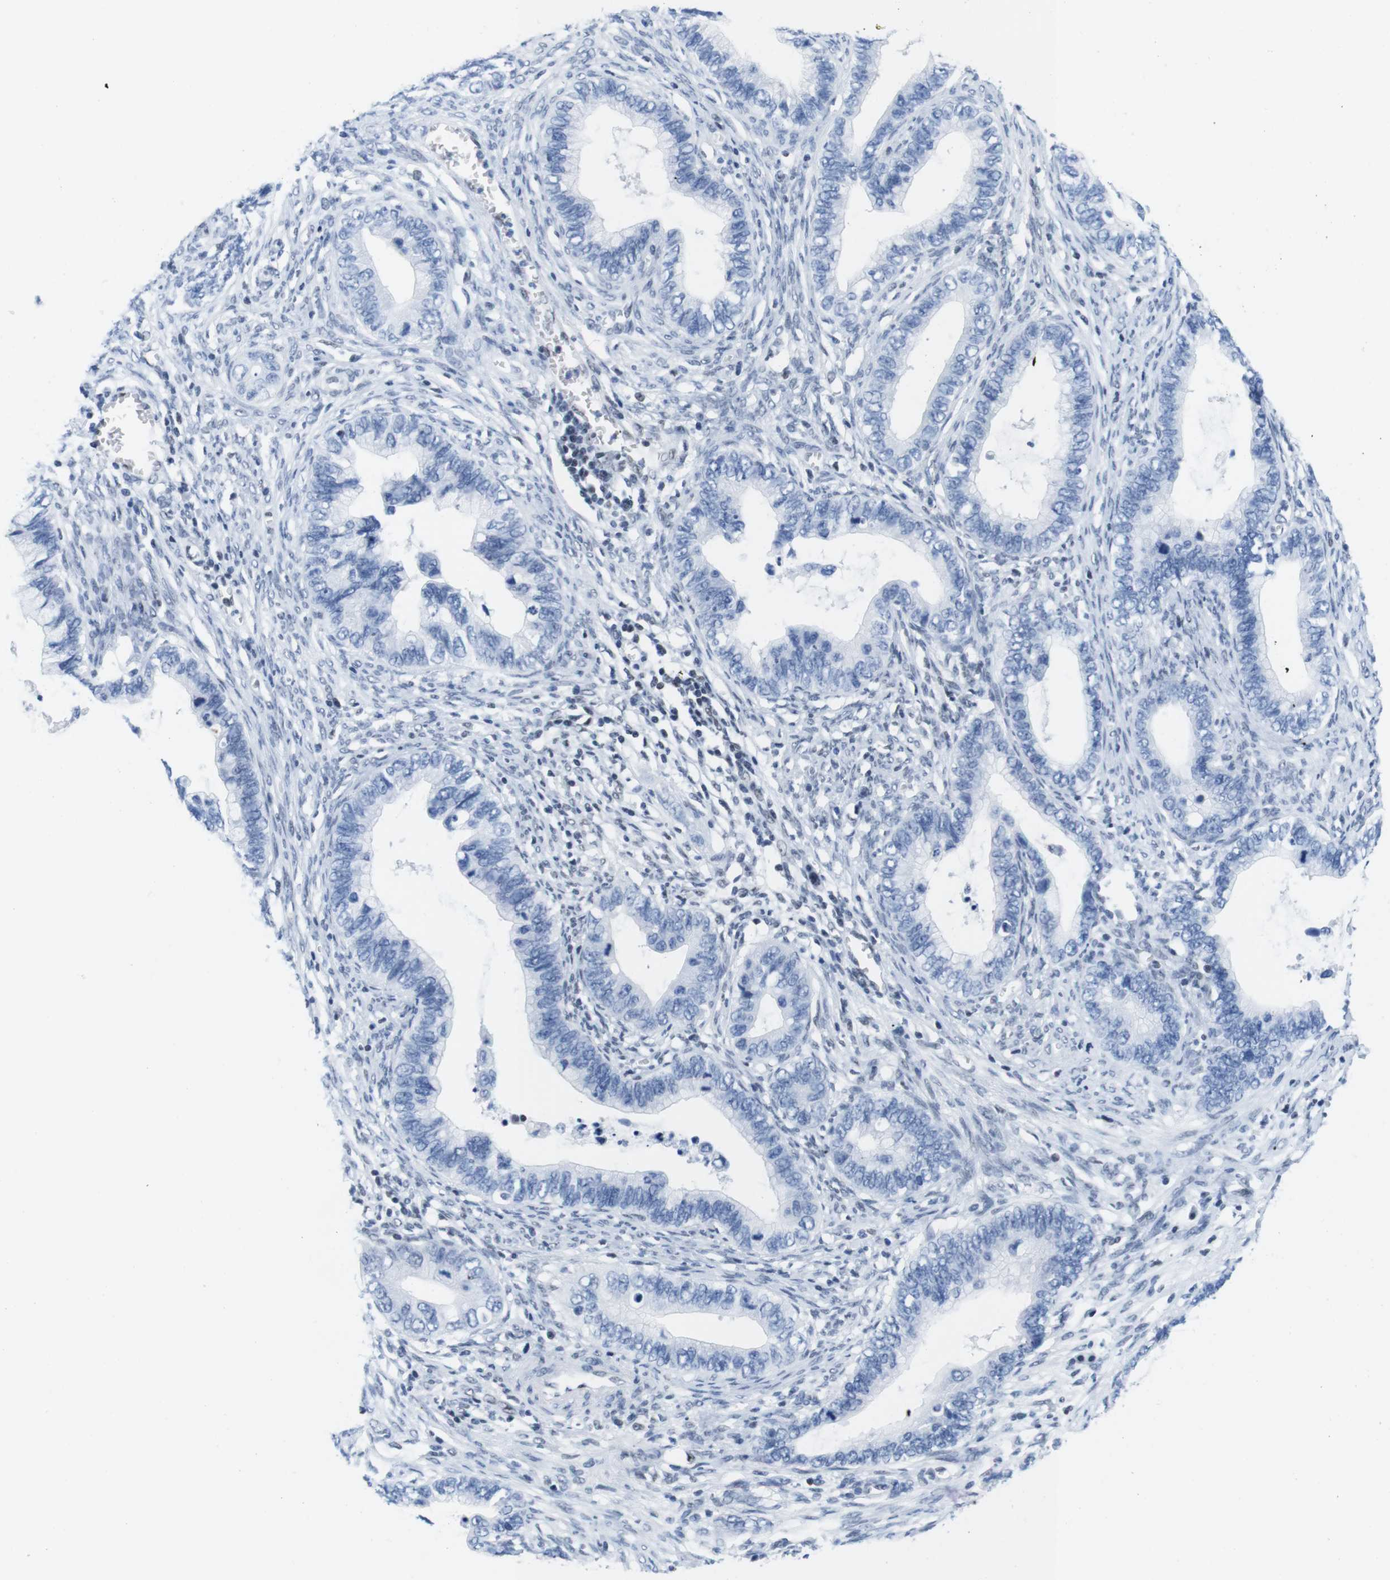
{"staining": {"intensity": "negative", "quantity": "none", "location": "none"}, "tissue": "cervical cancer", "cell_type": "Tumor cells", "image_type": "cancer", "snomed": [{"axis": "morphology", "description": "Adenocarcinoma, NOS"}, {"axis": "topography", "description": "Cervix"}], "caption": "Immunohistochemistry (IHC) photomicrograph of neoplastic tissue: cervical cancer (adenocarcinoma) stained with DAB (3,3'-diaminobenzidine) reveals no significant protein staining in tumor cells.", "gene": "IFI16", "patient": {"sex": "female", "age": 44}}